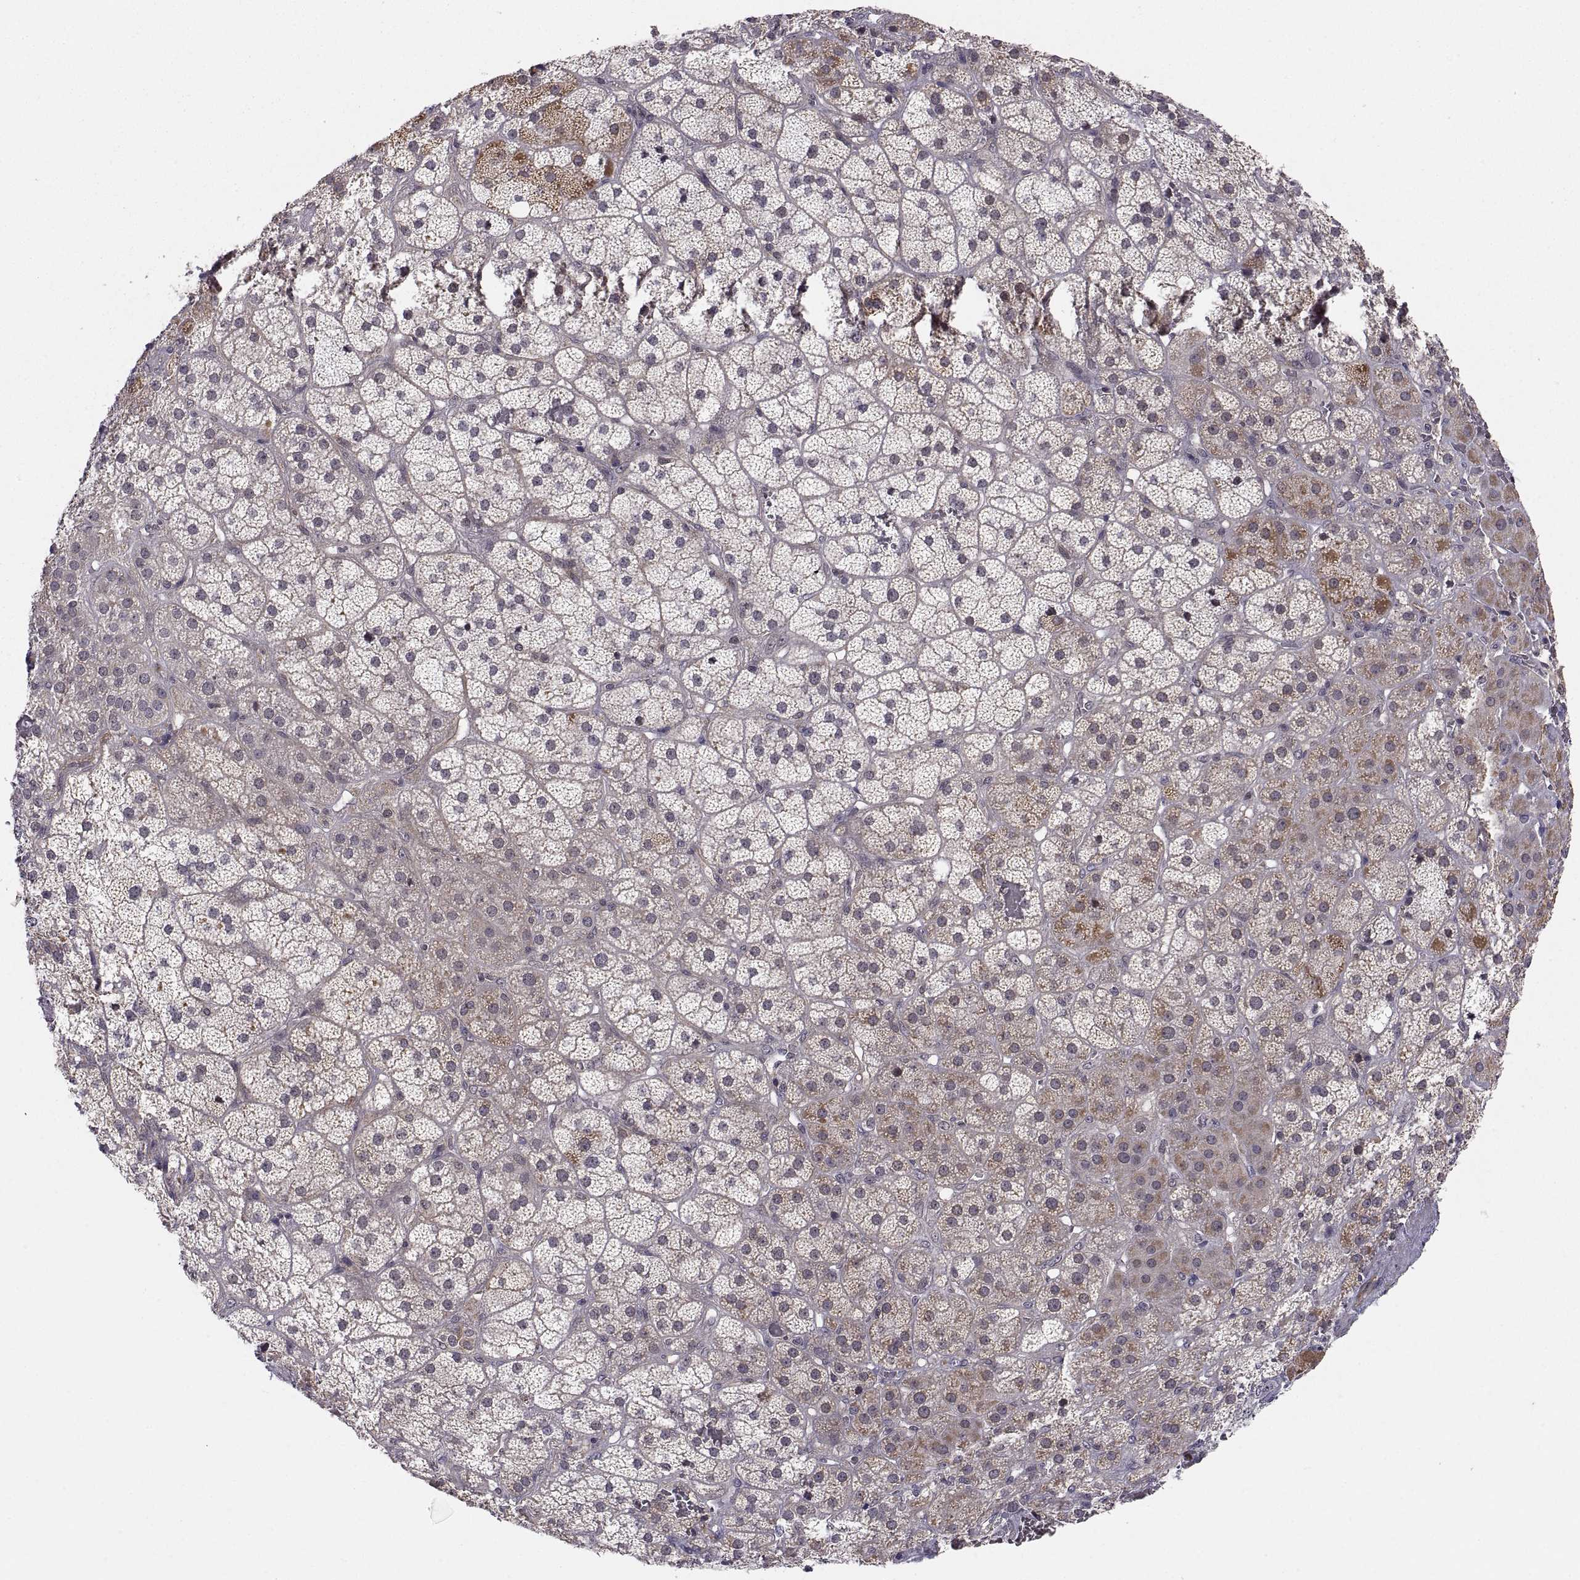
{"staining": {"intensity": "strong", "quantity": "<25%", "location": "cytoplasmic/membranous"}, "tissue": "adrenal gland", "cell_type": "Glandular cells", "image_type": "normal", "snomed": [{"axis": "morphology", "description": "Normal tissue, NOS"}, {"axis": "topography", "description": "Adrenal gland"}], "caption": "DAB immunohistochemical staining of unremarkable human adrenal gland demonstrates strong cytoplasmic/membranous protein positivity in approximately <25% of glandular cells.", "gene": "ABL2", "patient": {"sex": "male", "age": 57}}